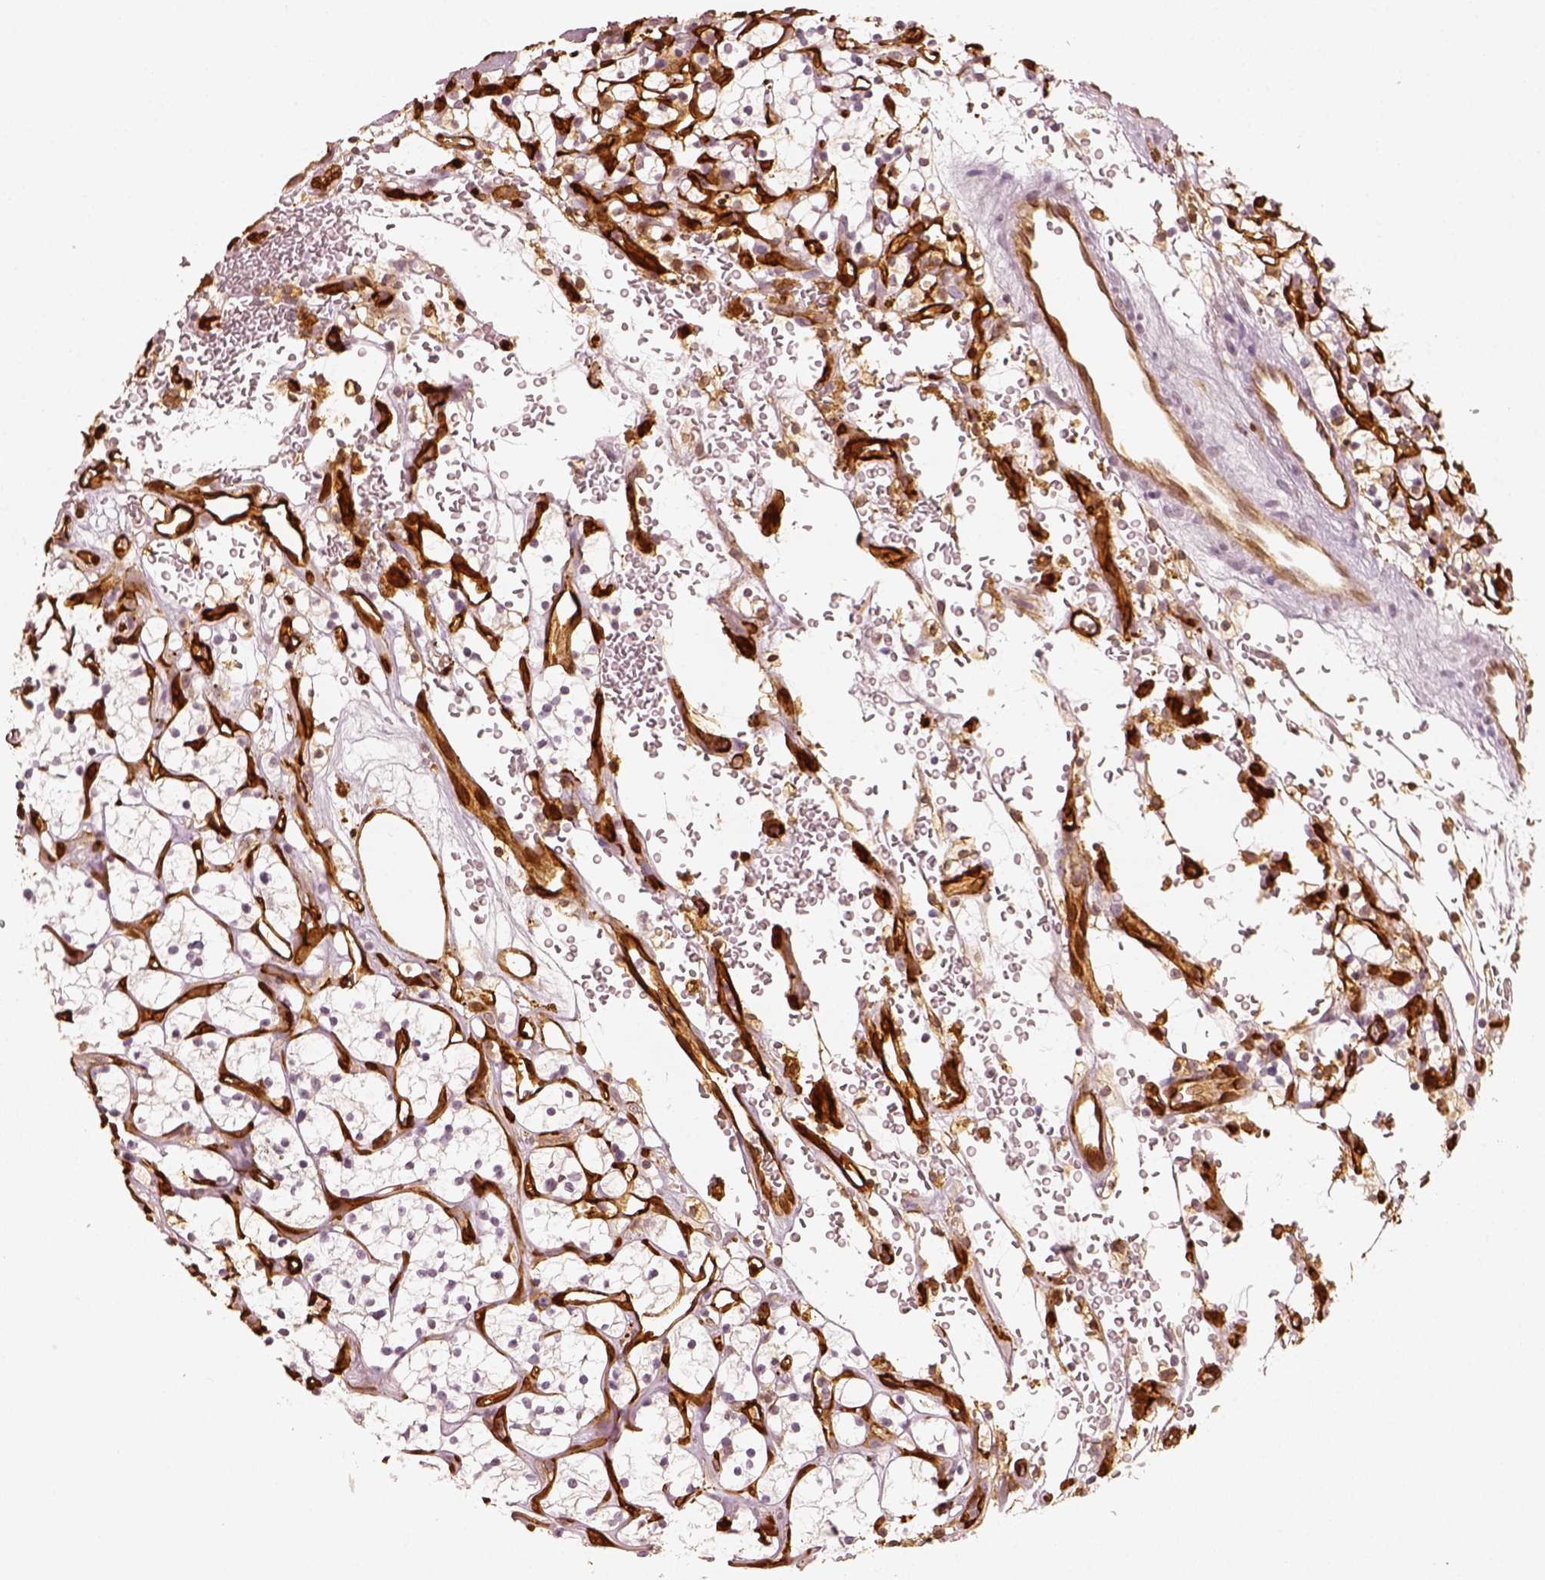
{"staining": {"intensity": "negative", "quantity": "none", "location": "none"}, "tissue": "renal cancer", "cell_type": "Tumor cells", "image_type": "cancer", "snomed": [{"axis": "morphology", "description": "Adenocarcinoma, NOS"}, {"axis": "topography", "description": "Kidney"}], "caption": "The photomicrograph shows no staining of tumor cells in renal cancer (adenocarcinoma).", "gene": "FSCN1", "patient": {"sex": "female", "age": 64}}